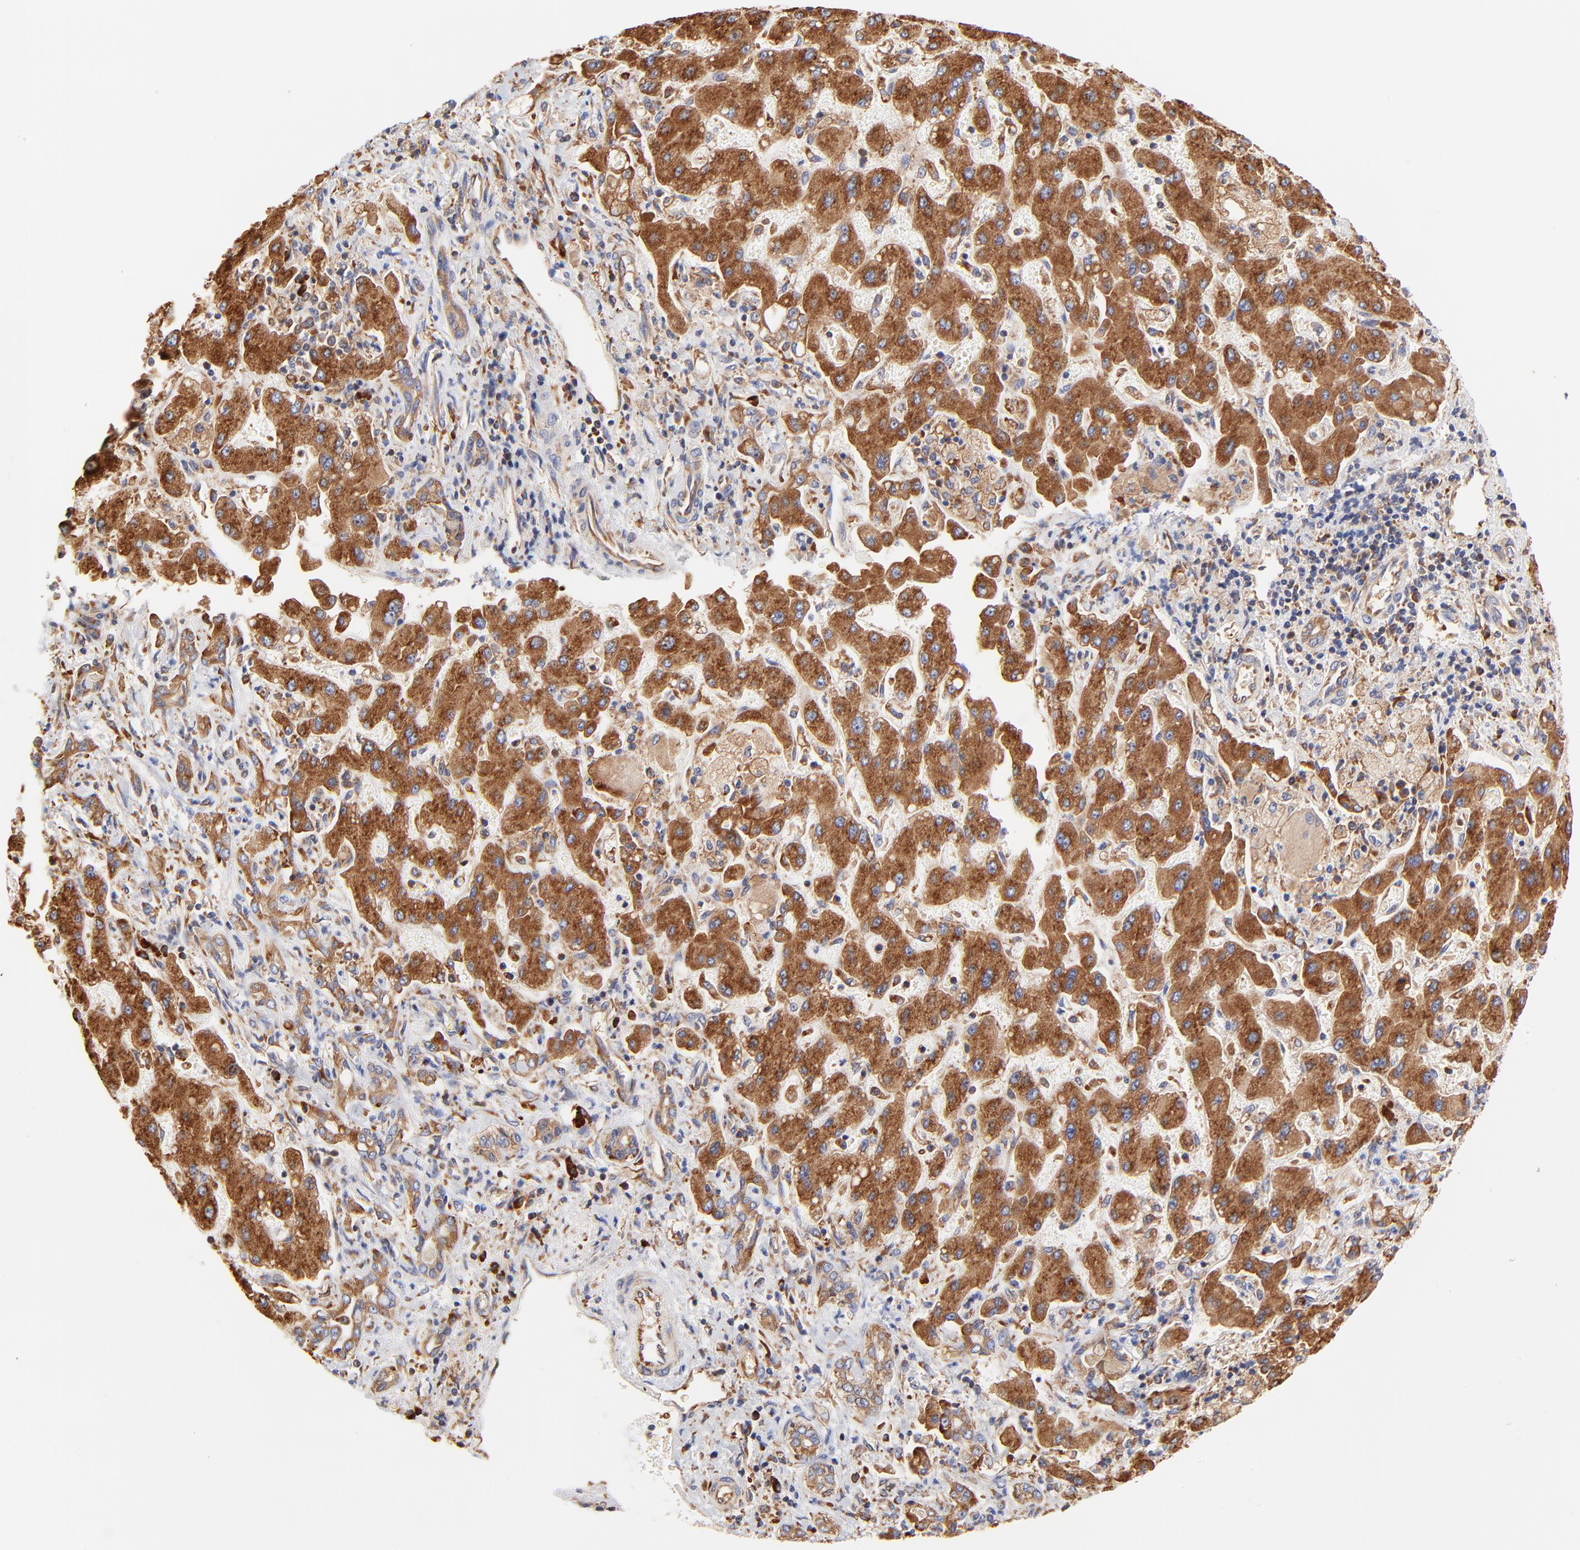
{"staining": {"intensity": "strong", "quantity": ">75%", "location": "cytoplasmic/membranous"}, "tissue": "liver cancer", "cell_type": "Tumor cells", "image_type": "cancer", "snomed": [{"axis": "morphology", "description": "Cholangiocarcinoma"}, {"axis": "topography", "description": "Liver"}], "caption": "Protein staining reveals strong cytoplasmic/membranous expression in about >75% of tumor cells in liver cholangiocarcinoma. The protein is shown in brown color, while the nuclei are stained blue.", "gene": "RPL27", "patient": {"sex": "male", "age": 50}}